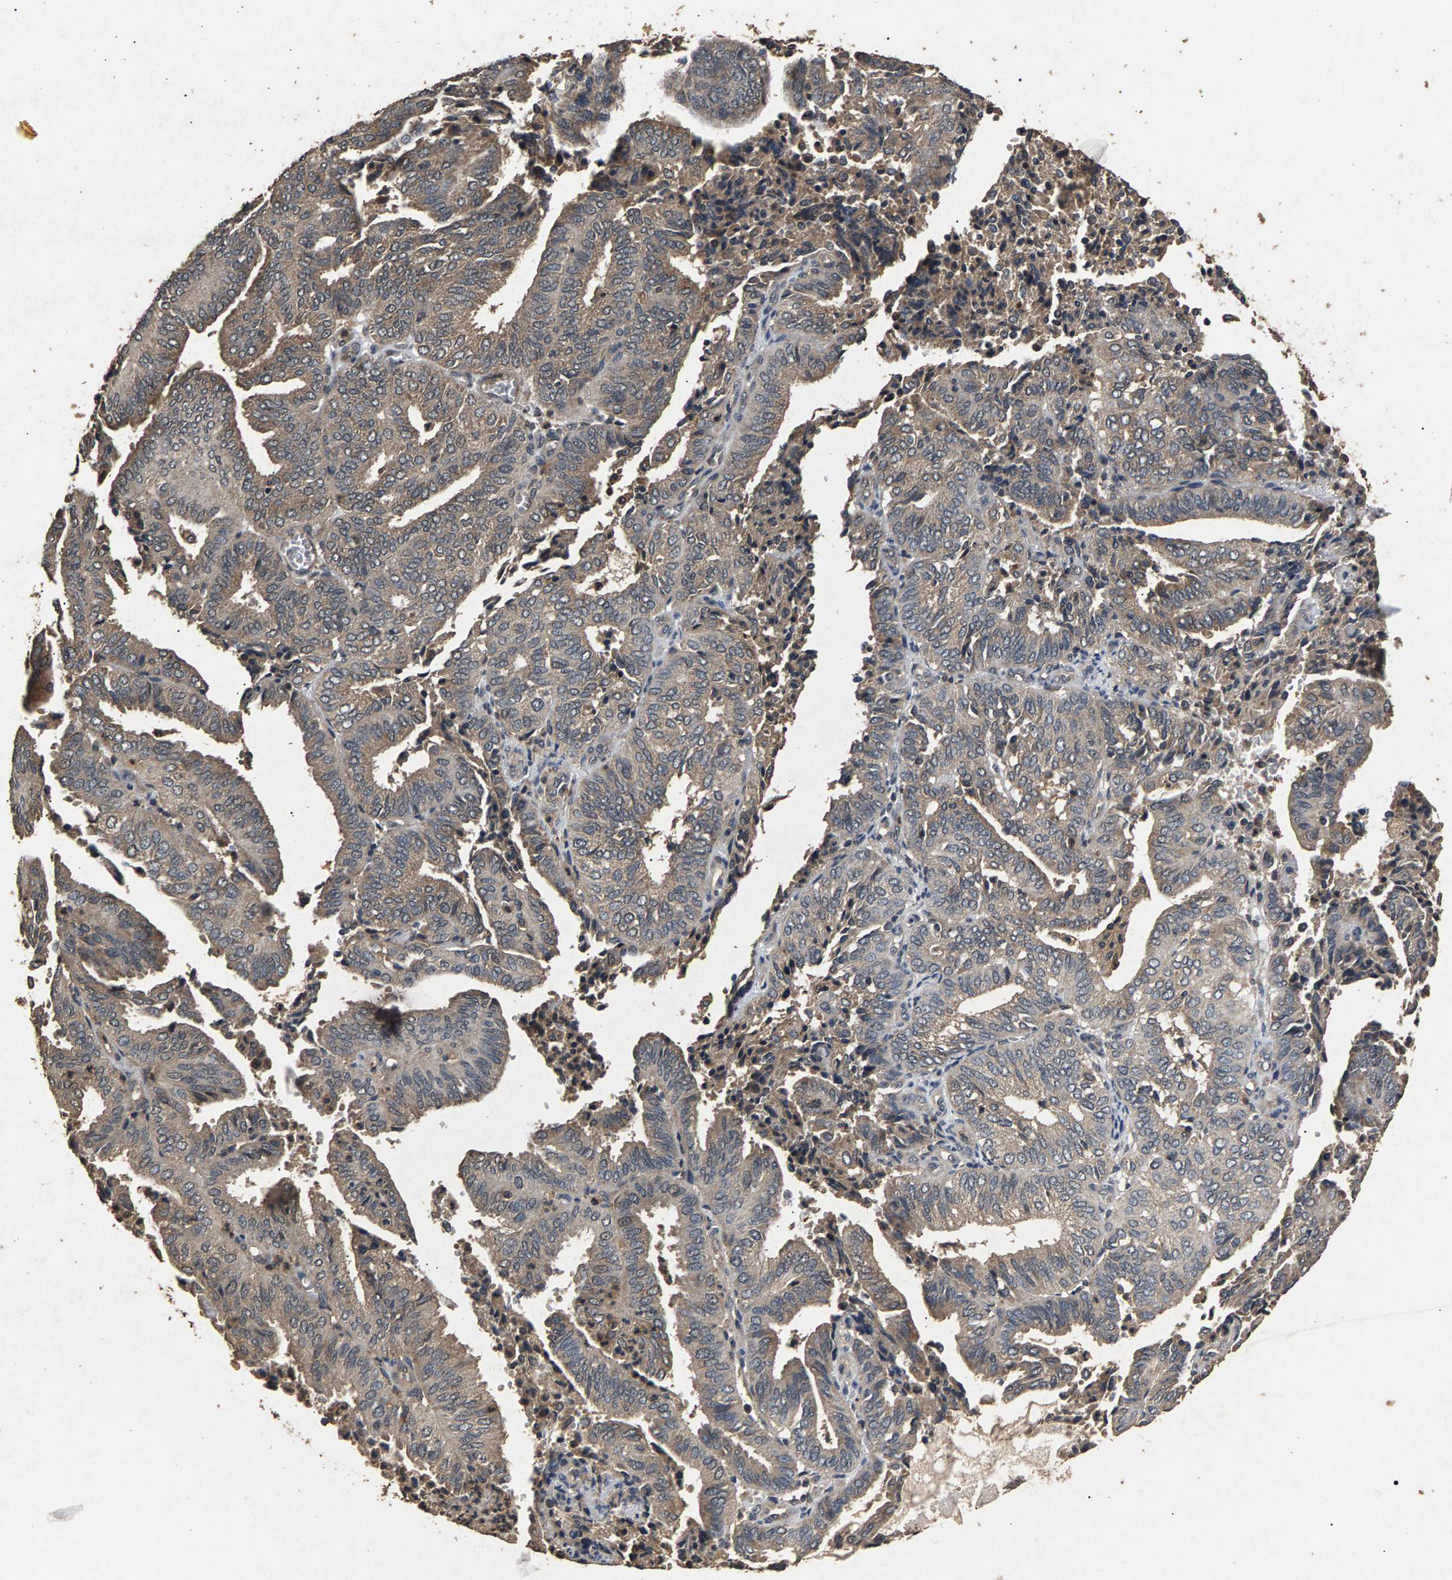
{"staining": {"intensity": "weak", "quantity": "25%-75%", "location": "cytoplasmic/membranous"}, "tissue": "endometrial cancer", "cell_type": "Tumor cells", "image_type": "cancer", "snomed": [{"axis": "morphology", "description": "Adenocarcinoma, NOS"}, {"axis": "topography", "description": "Uterus"}], "caption": "Tumor cells exhibit low levels of weak cytoplasmic/membranous expression in about 25%-75% of cells in human adenocarcinoma (endometrial).", "gene": "PPP1CC", "patient": {"sex": "female", "age": 60}}